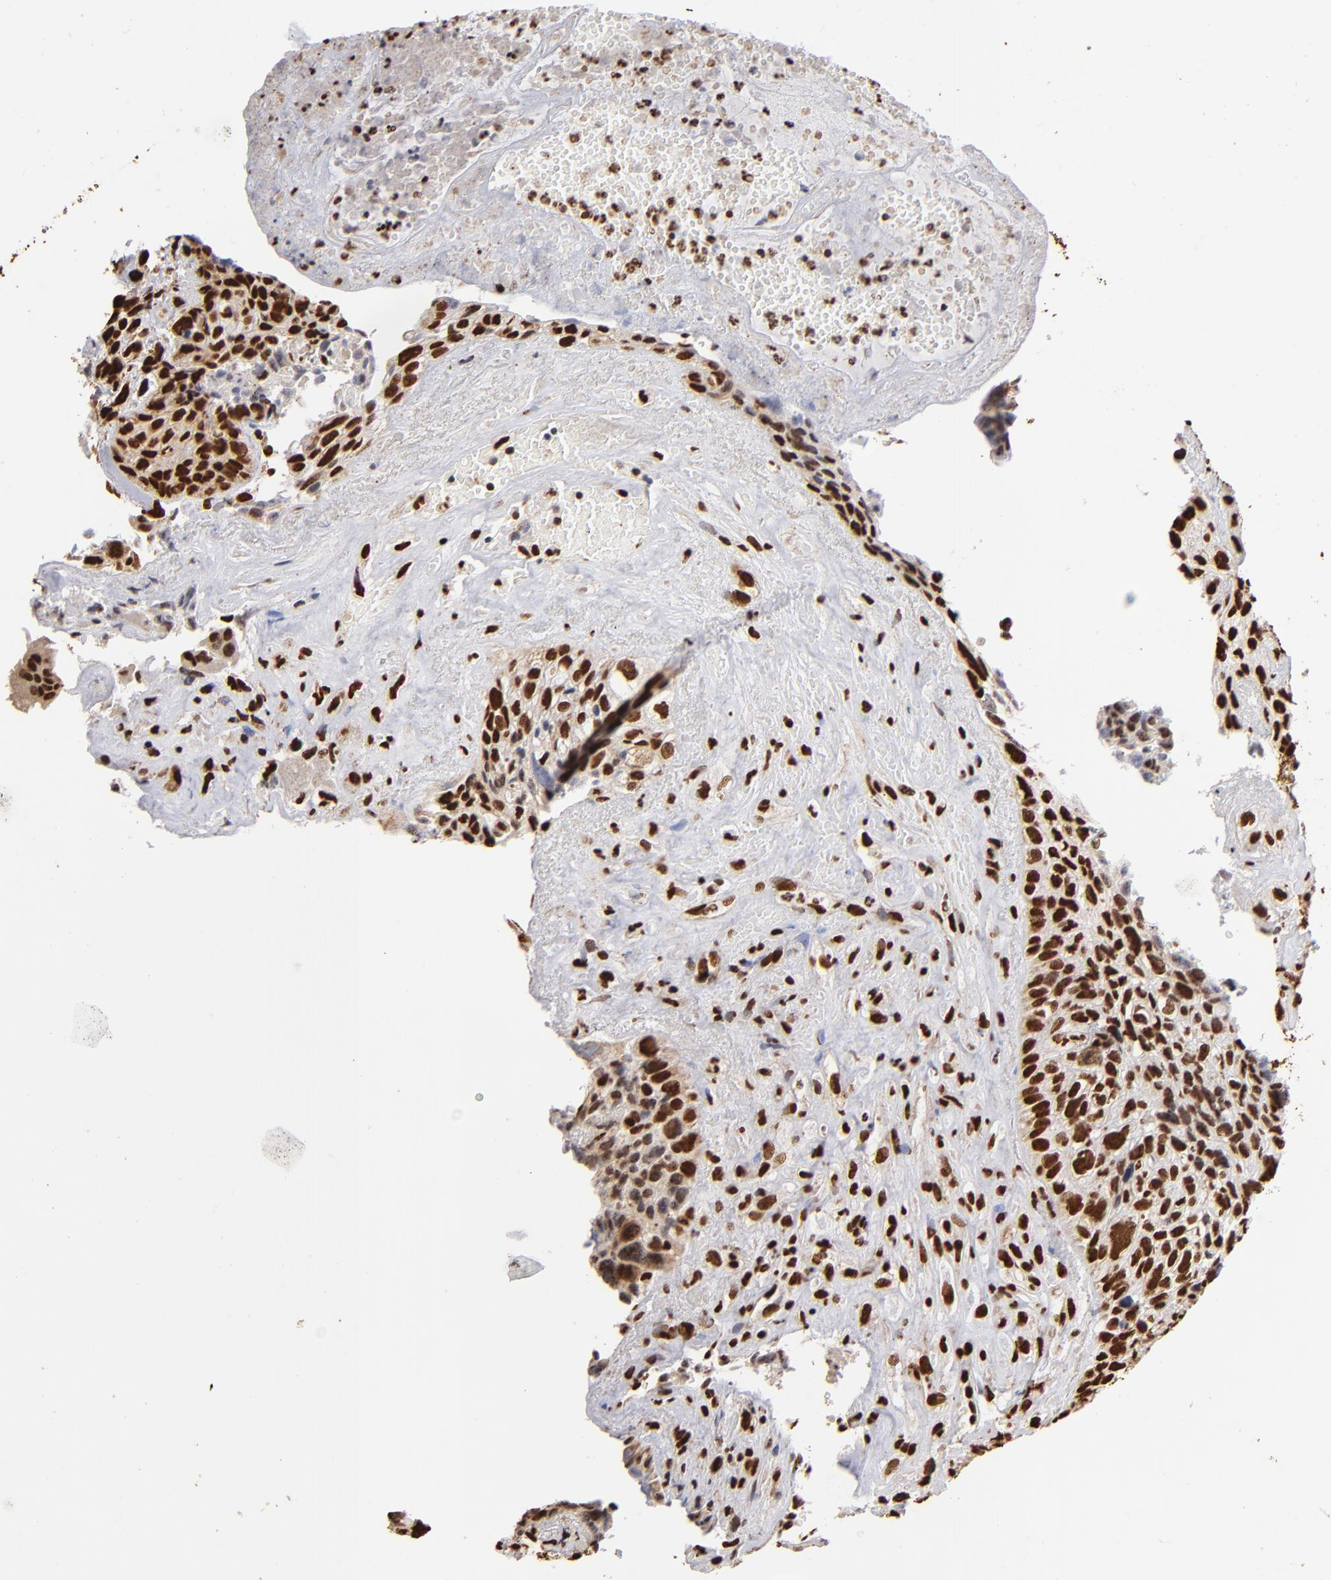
{"staining": {"intensity": "strong", "quantity": ">75%", "location": "nuclear"}, "tissue": "breast cancer", "cell_type": "Tumor cells", "image_type": "cancer", "snomed": [{"axis": "morphology", "description": "Neoplasm, malignant, NOS"}, {"axis": "topography", "description": "Breast"}], "caption": "Brown immunohistochemical staining in breast cancer reveals strong nuclear staining in about >75% of tumor cells. (Stains: DAB (3,3'-diaminobenzidine) in brown, nuclei in blue, Microscopy: brightfield microscopy at high magnification).", "gene": "ILF3", "patient": {"sex": "female", "age": 50}}